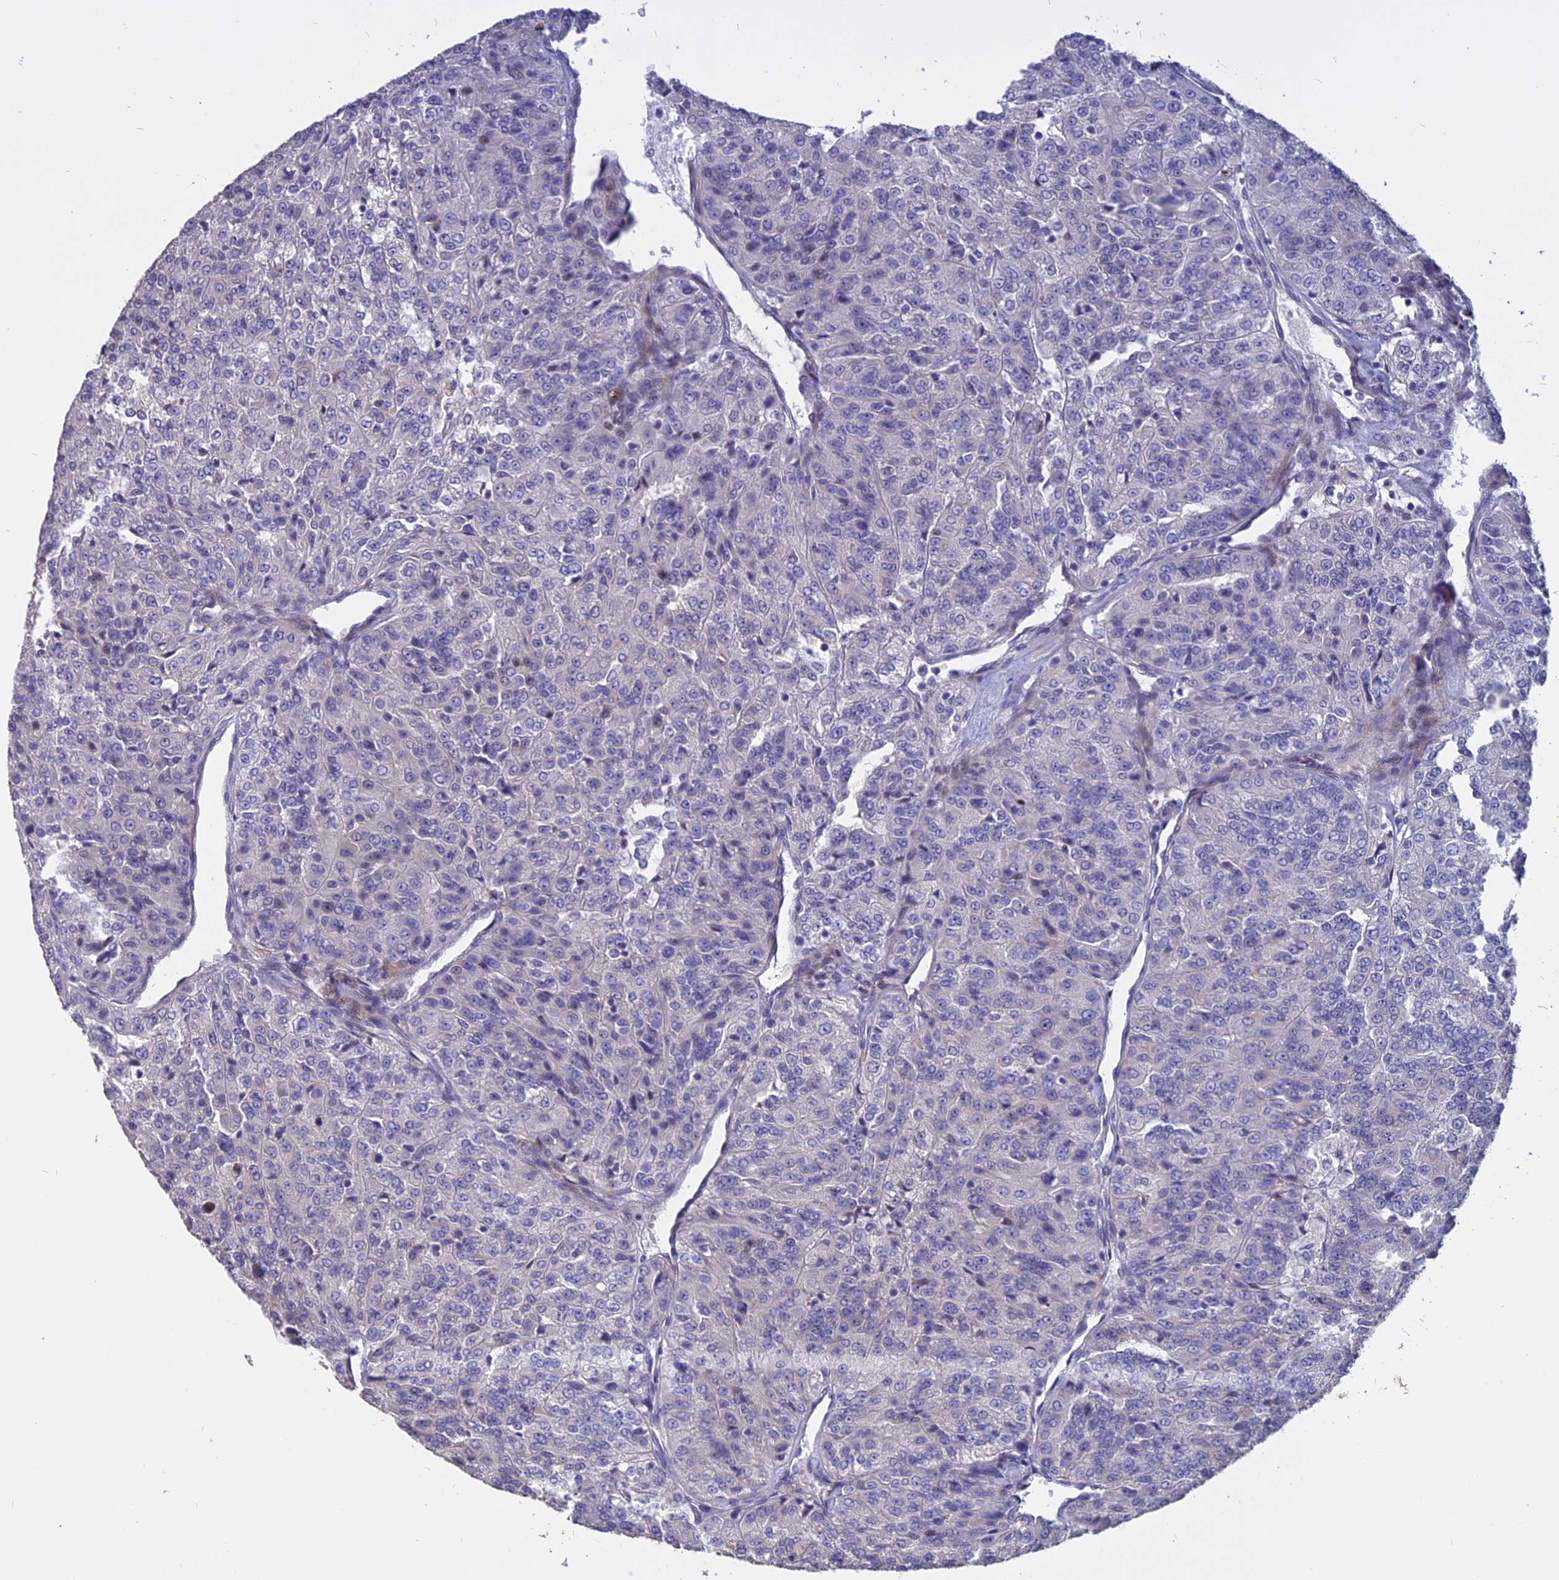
{"staining": {"intensity": "negative", "quantity": "none", "location": "none"}, "tissue": "renal cancer", "cell_type": "Tumor cells", "image_type": "cancer", "snomed": [{"axis": "morphology", "description": "Adenocarcinoma, NOS"}, {"axis": "topography", "description": "Kidney"}], "caption": "Immunohistochemistry (IHC) image of neoplastic tissue: renal adenocarcinoma stained with DAB (3,3'-diaminobenzidine) reveals no significant protein positivity in tumor cells. Brightfield microscopy of immunohistochemistry (IHC) stained with DAB (brown) and hematoxylin (blue), captured at high magnification.", "gene": "TMEM263", "patient": {"sex": "female", "age": 63}}